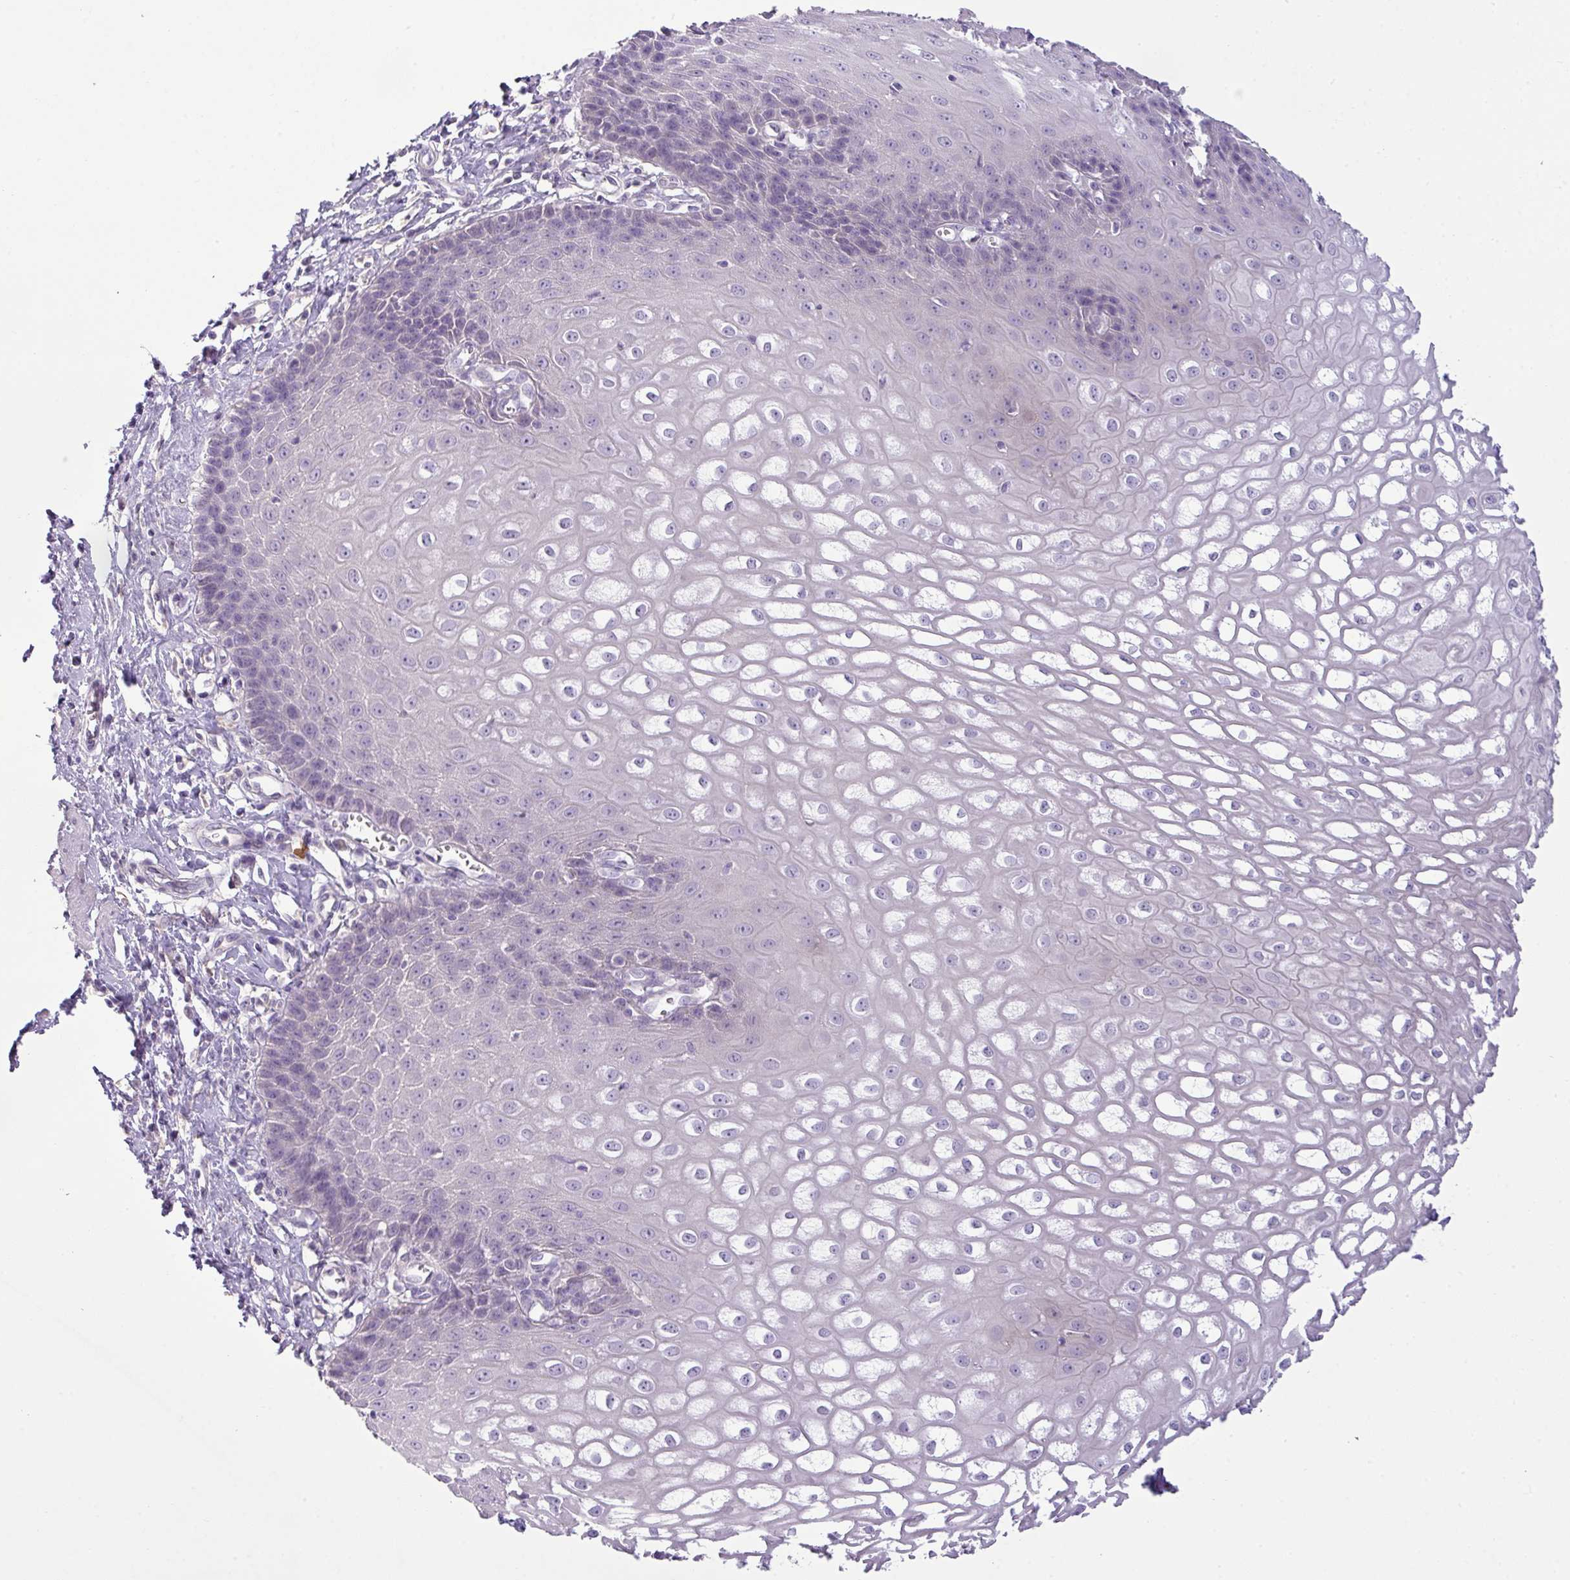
{"staining": {"intensity": "negative", "quantity": "none", "location": "none"}, "tissue": "esophagus", "cell_type": "Squamous epithelial cells", "image_type": "normal", "snomed": [{"axis": "morphology", "description": "Normal tissue, NOS"}, {"axis": "topography", "description": "Esophagus"}], "caption": "Esophagus stained for a protein using IHC demonstrates no staining squamous epithelial cells.", "gene": "TMEM178B", "patient": {"sex": "male", "age": 67}}